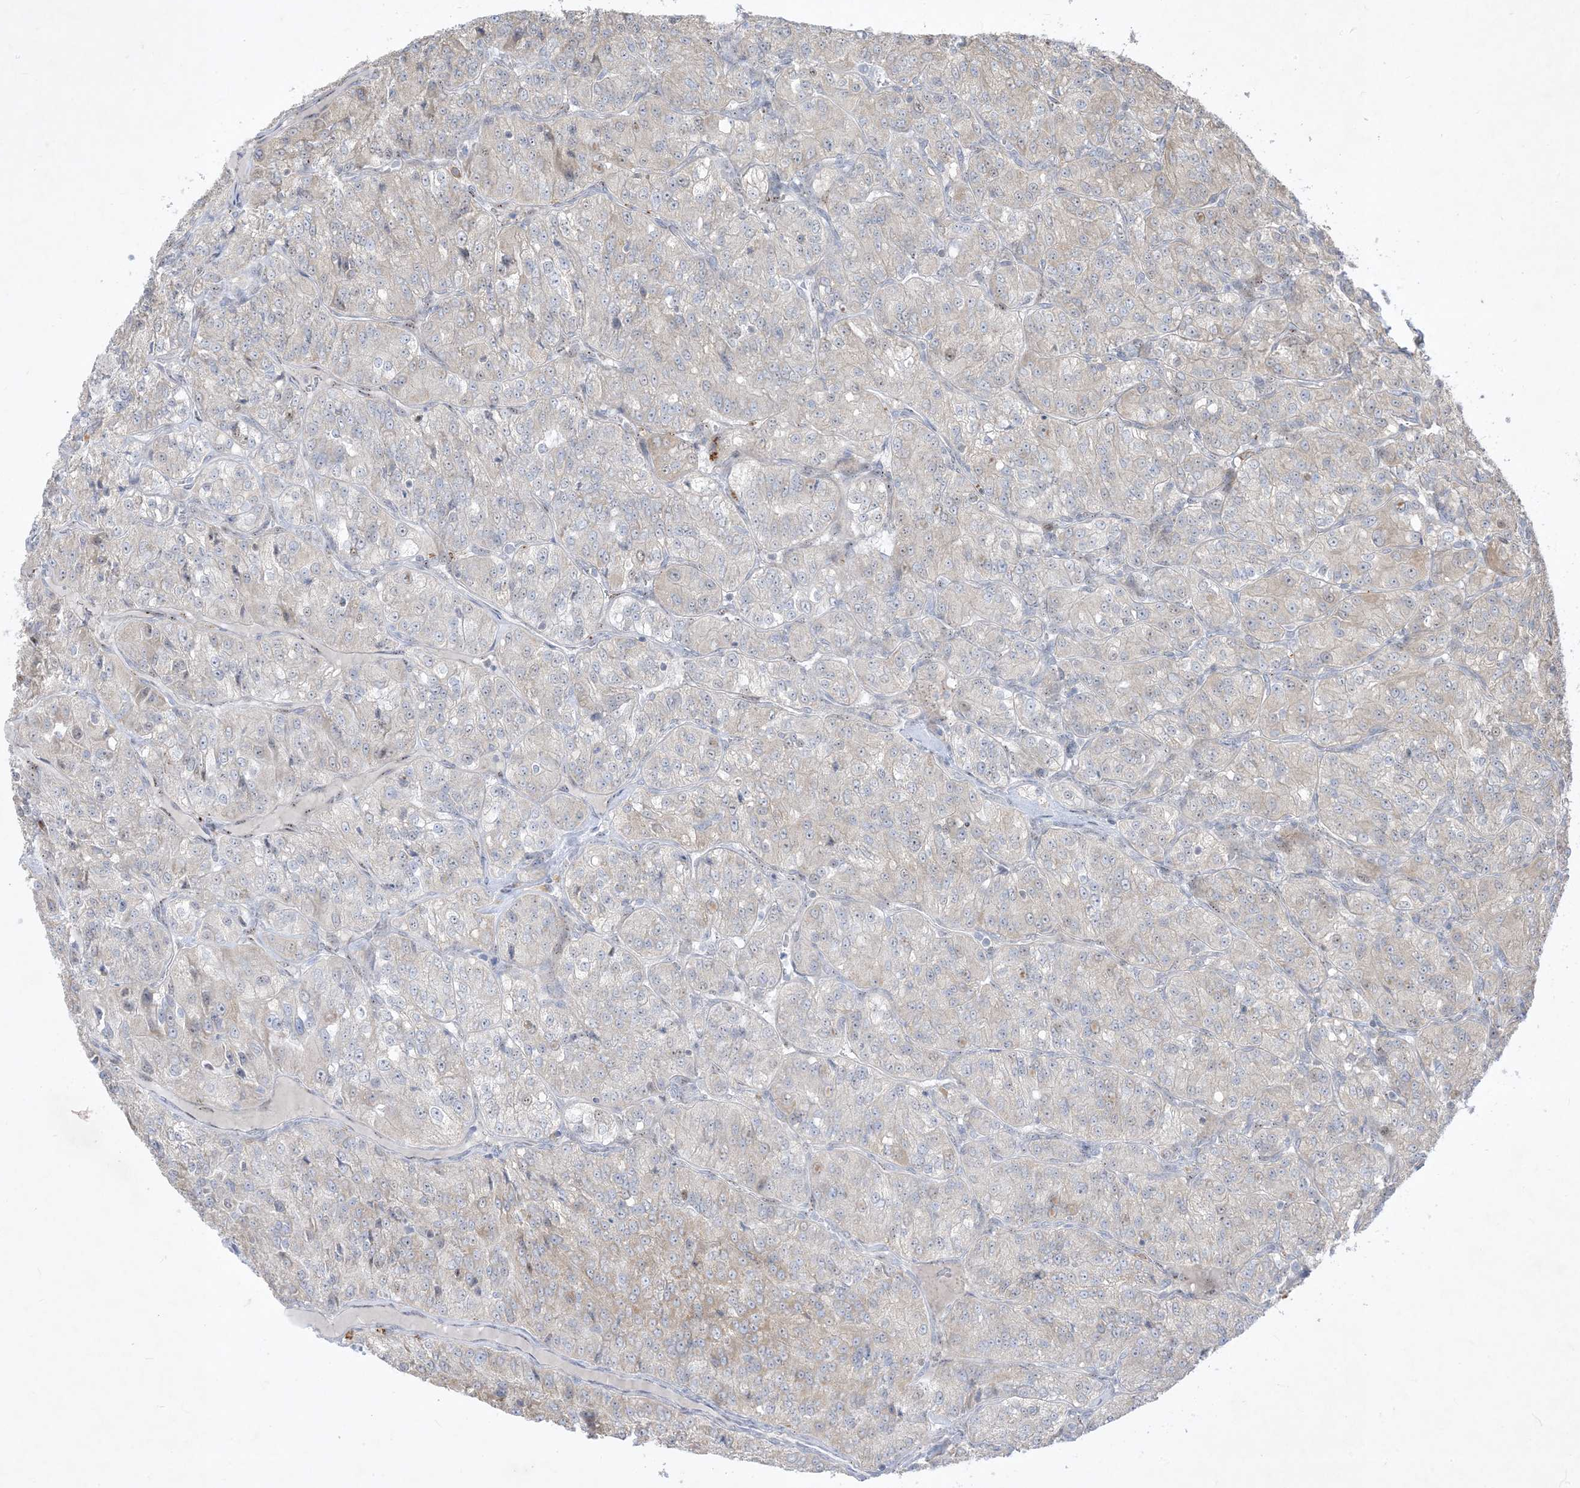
{"staining": {"intensity": "weak", "quantity": "<25%", "location": "cytoplasmic/membranous"}, "tissue": "renal cancer", "cell_type": "Tumor cells", "image_type": "cancer", "snomed": [{"axis": "morphology", "description": "Adenocarcinoma, NOS"}, {"axis": "topography", "description": "Kidney"}], "caption": "DAB (3,3'-diaminobenzidine) immunohistochemical staining of adenocarcinoma (renal) reveals no significant staining in tumor cells.", "gene": "BHLHE40", "patient": {"sex": "female", "age": 63}}